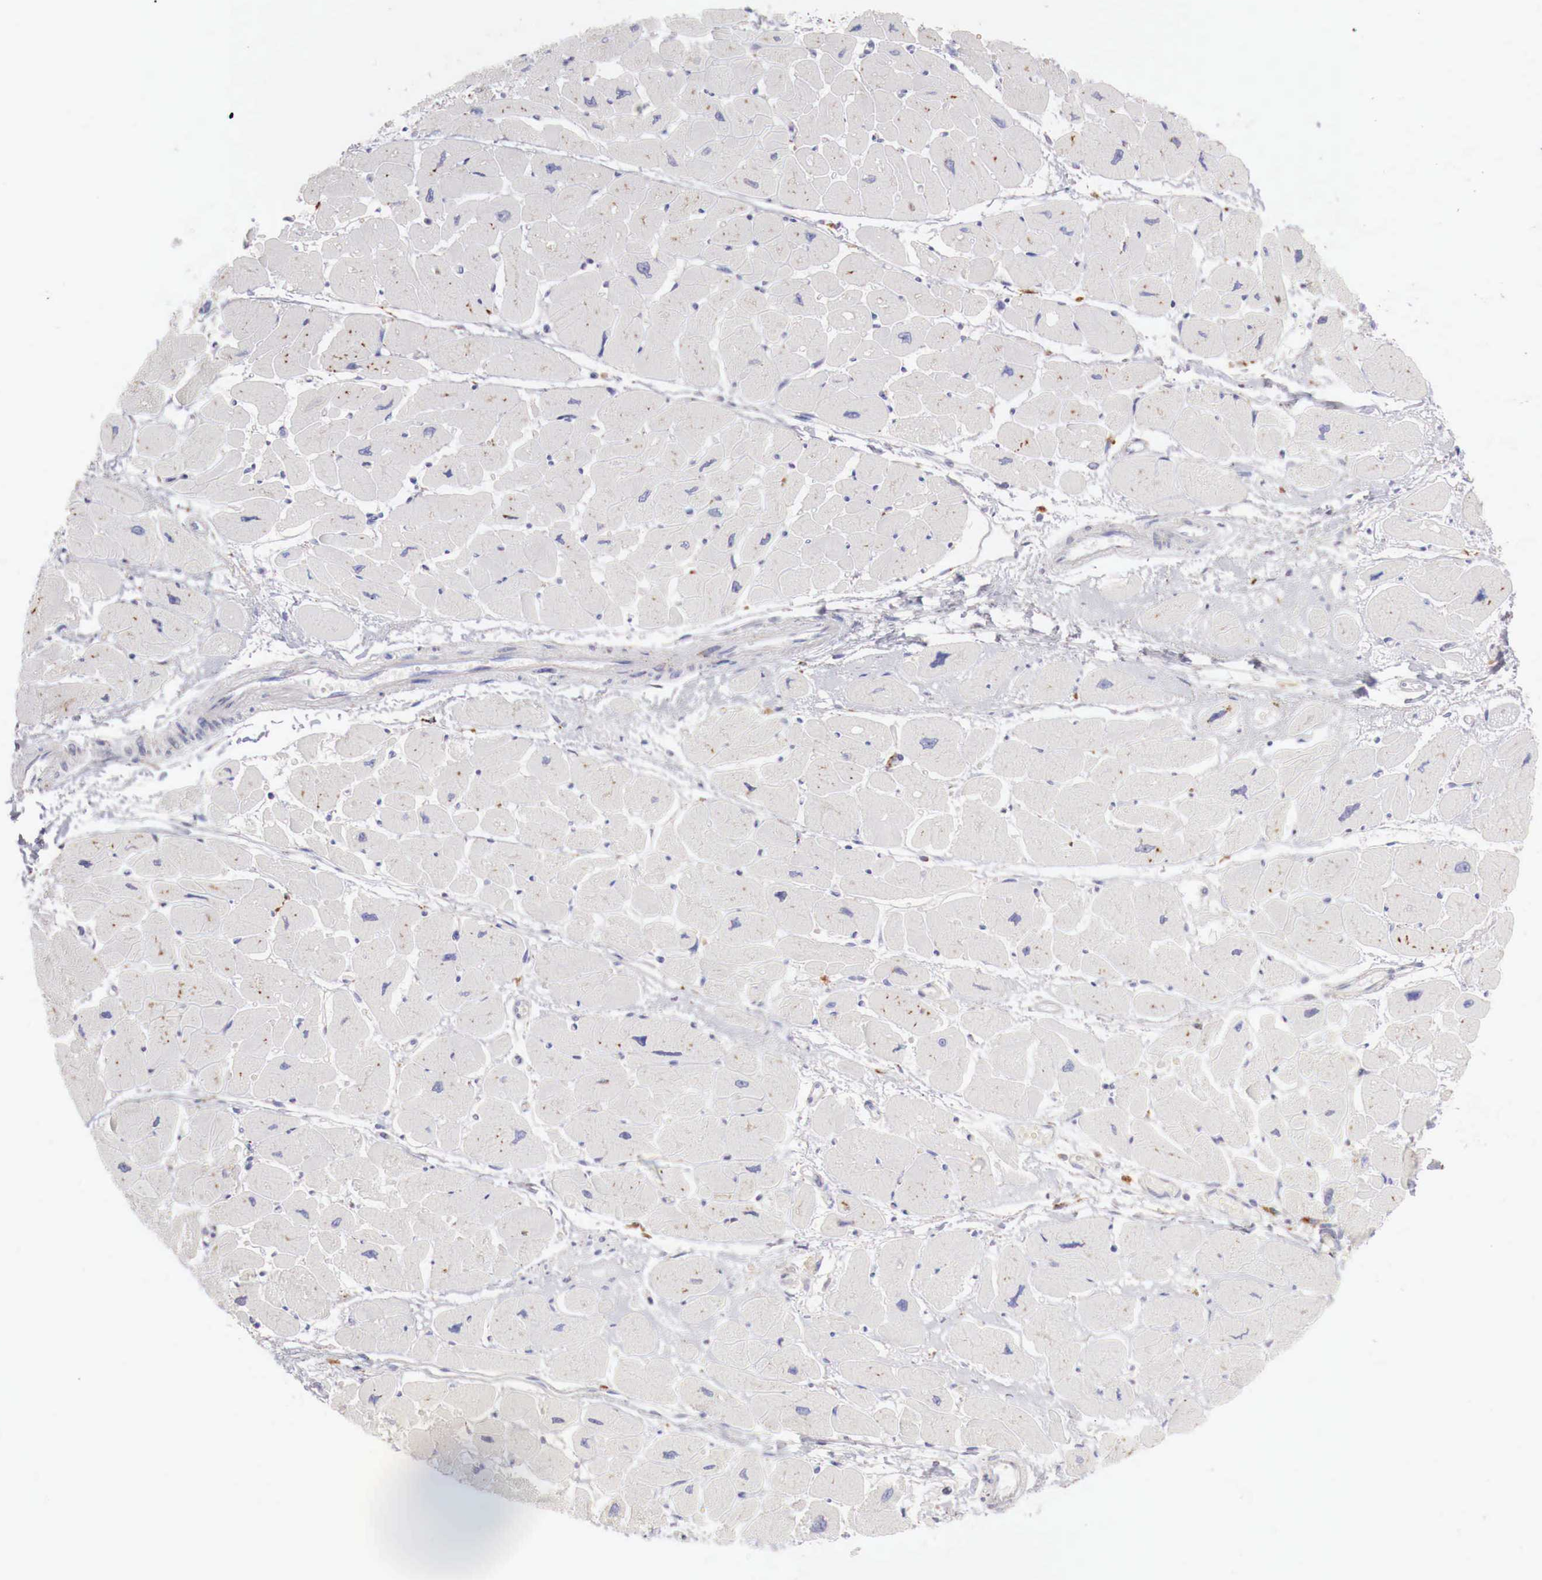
{"staining": {"intensity": "negative", "quantity": "none", "location": "none"}, "tissue": "heart muscle", "cell_type": "Cardiomyocytes", "image_type": "normal", "snomed": [{"axis": "morphology", "description": "Normal tissue, NOS"}, {"axis": "topography", "description": "Heart"}], "caption": "DAB immunohistochemical staining of benign human heart muscle shows no significant expression in cardiomyocytes. (DAB (3,3'-diaminobenzidine) IHC, high magnification).", "gene": "GLA", "patient": {"sex": "female", "age": 54}}